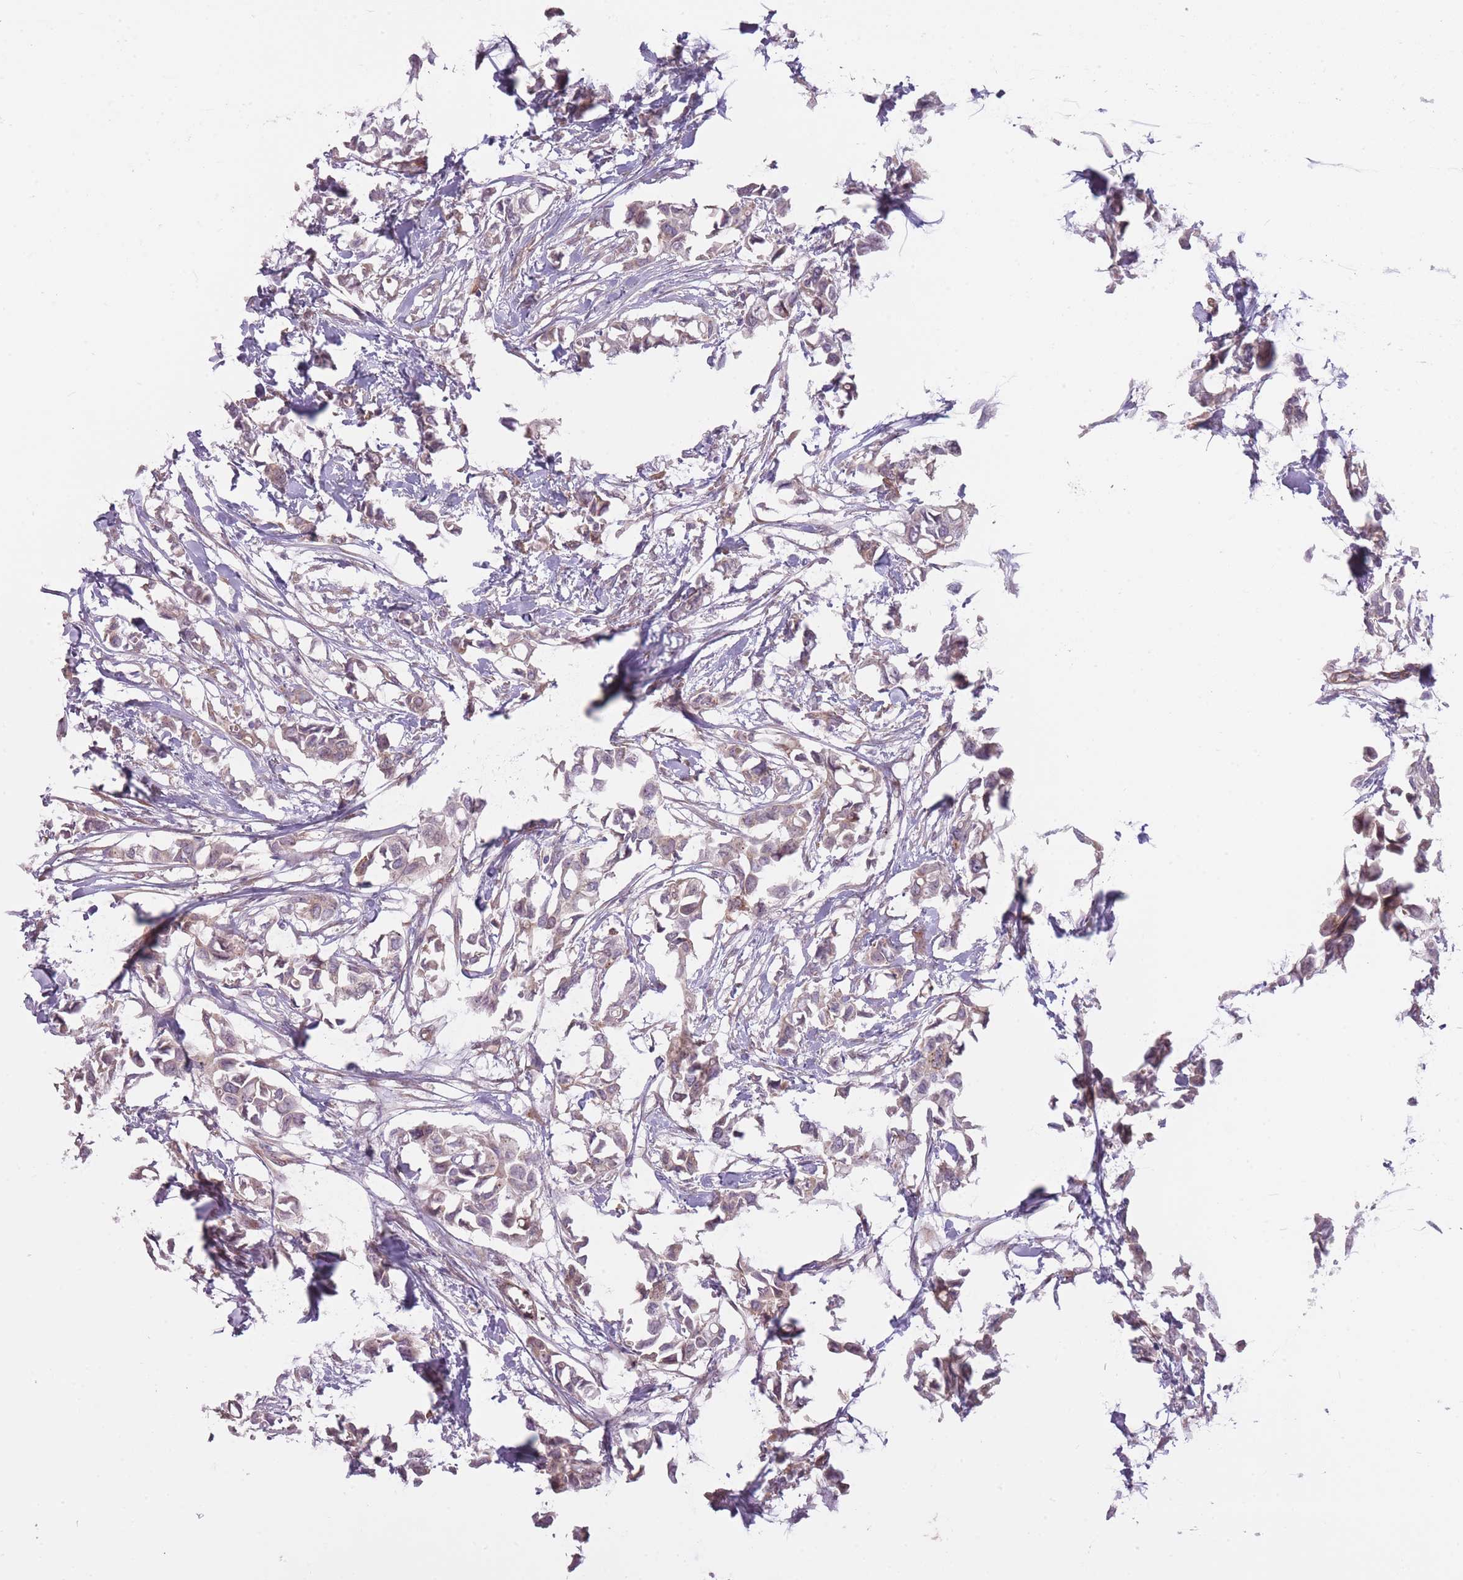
{"staining": {"intensity": "weak", "quantity": "25%-75%", "location": "cytoplasmic/membranous"}, "tissue": "breast cancer", "cell_type": "Tumor cells", "image_type": "cancer", "snomed": [{"axis": "morphology", "description": "Duct carcinoma"}, {"axis": "topography", "description": "Breast"}], "caption": "Immunohistochemical staining of human breast infiltrating ductal carcinoma demonstrates low levels of weak cytoplasmic/membranous protein staining in about 25%-75% of tumor cells.", "gene": "PGRMC2", "patient": {"sex": "female", "age": 41}}